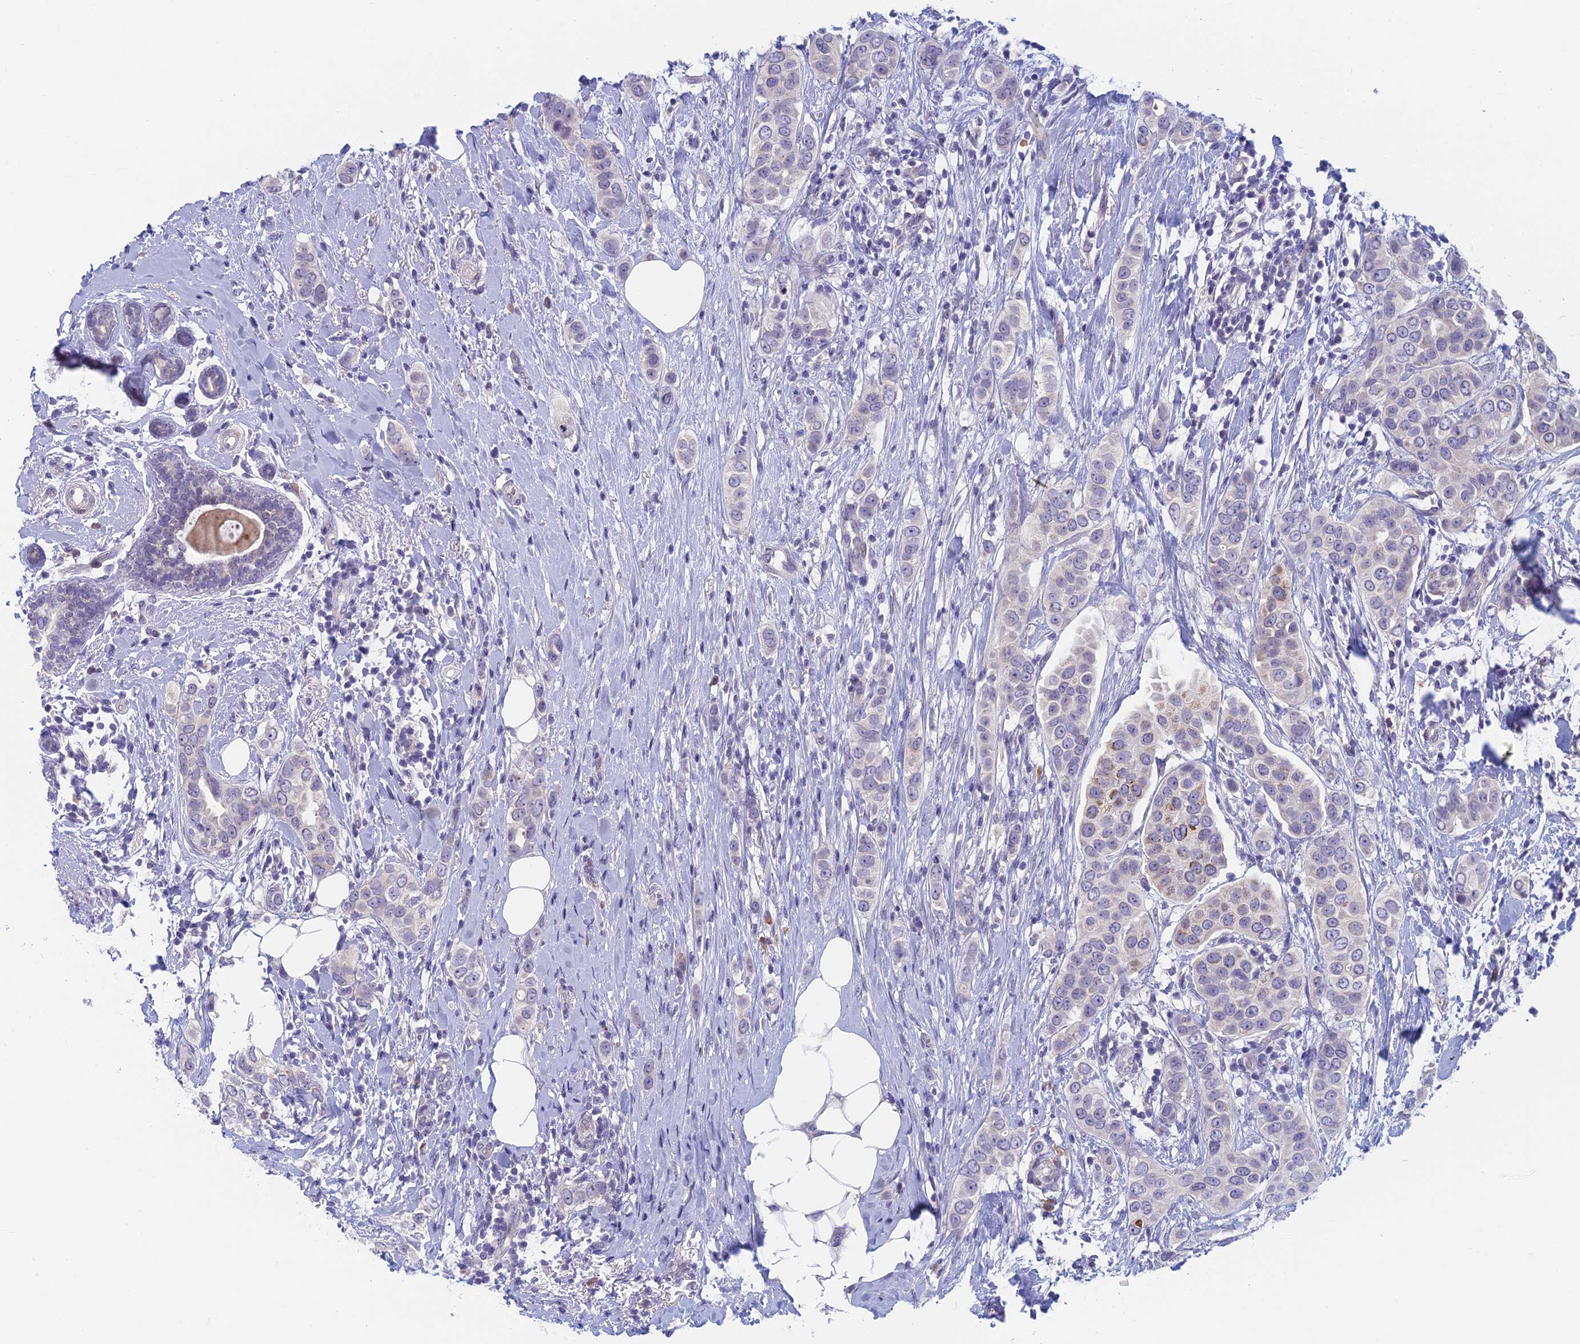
{"staining": {"intensity": "negative", "quantity": "none", "location": "none"}, "tissue": "breast cancer", "cell_type": "Tumor cells", "image_type": "cancer", "snomed": [{"axis": "morphology", "description": "Lobular carcinoma"}, {"axis": "topography", "description": "Breast"}], "caption": "DAB (3,3'-diaminobenzidine) immunohistochemical staining of human breast cancer reveals no significant staining in tumor cells.", "gene": "PPP1R26", "patient": {"sex": "female", "age": 51}}